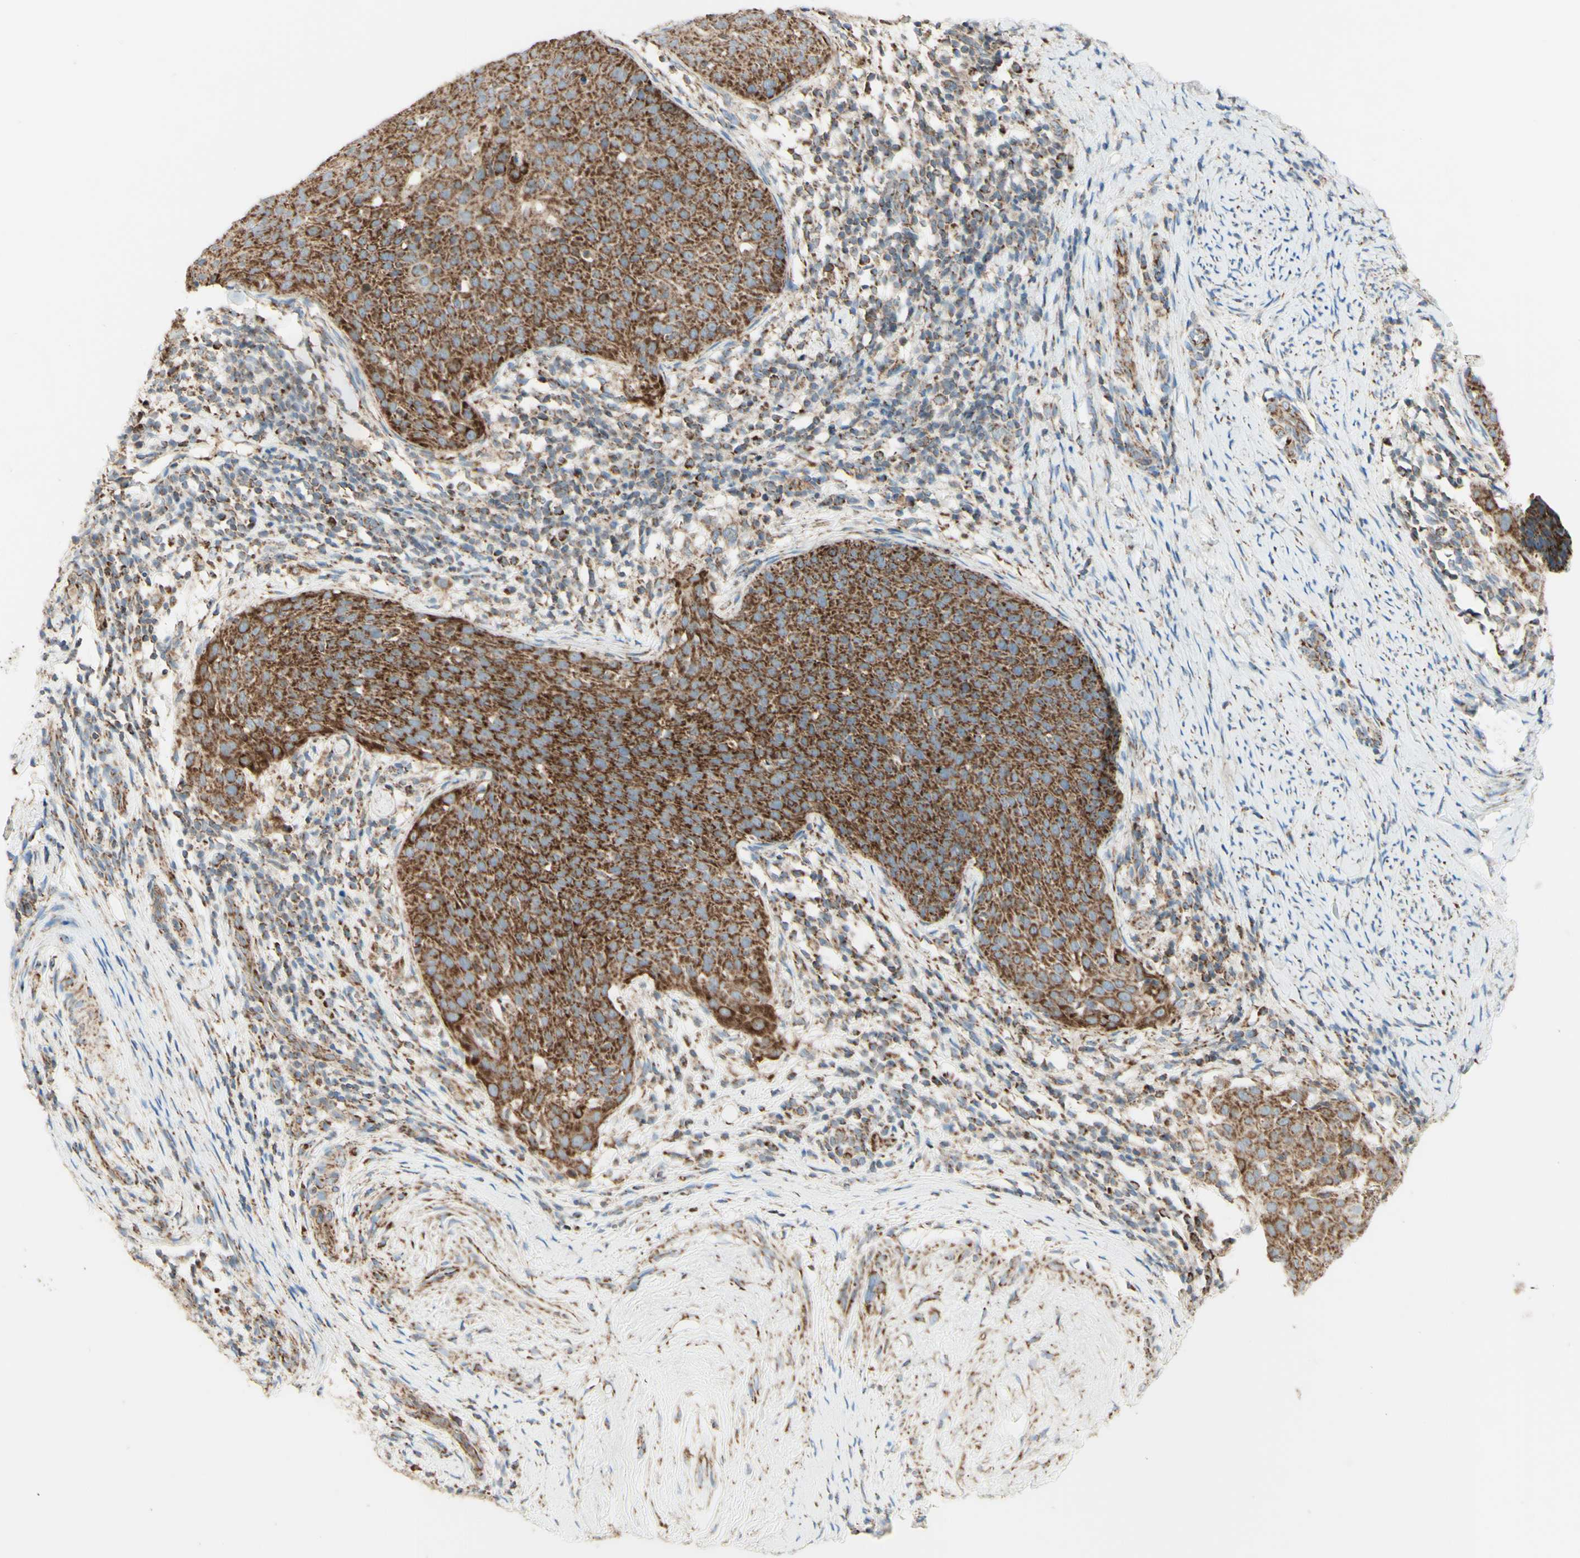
{"staining": {"intensity": "strong", "quantity": ">75%", "location": "cytoplasmic/membranous"}, "tissue": "cervical cancer", "cell_type": "Tumor cells", "image_type": "cancer", "snomed": [{"axis": "morphology", "description": "Squamous cell carcinoma, NOS"}, {"axis": "topography", "description": "Cervix"}], "caption": "Cervical squamous cell carcinoma stained for a protein (brown) displays strong cytoplasmic/membranous positive expression in about >75% of tumor cells.", "gene": "ARMC10", "patient": {"sex": "female", "age": 51}}